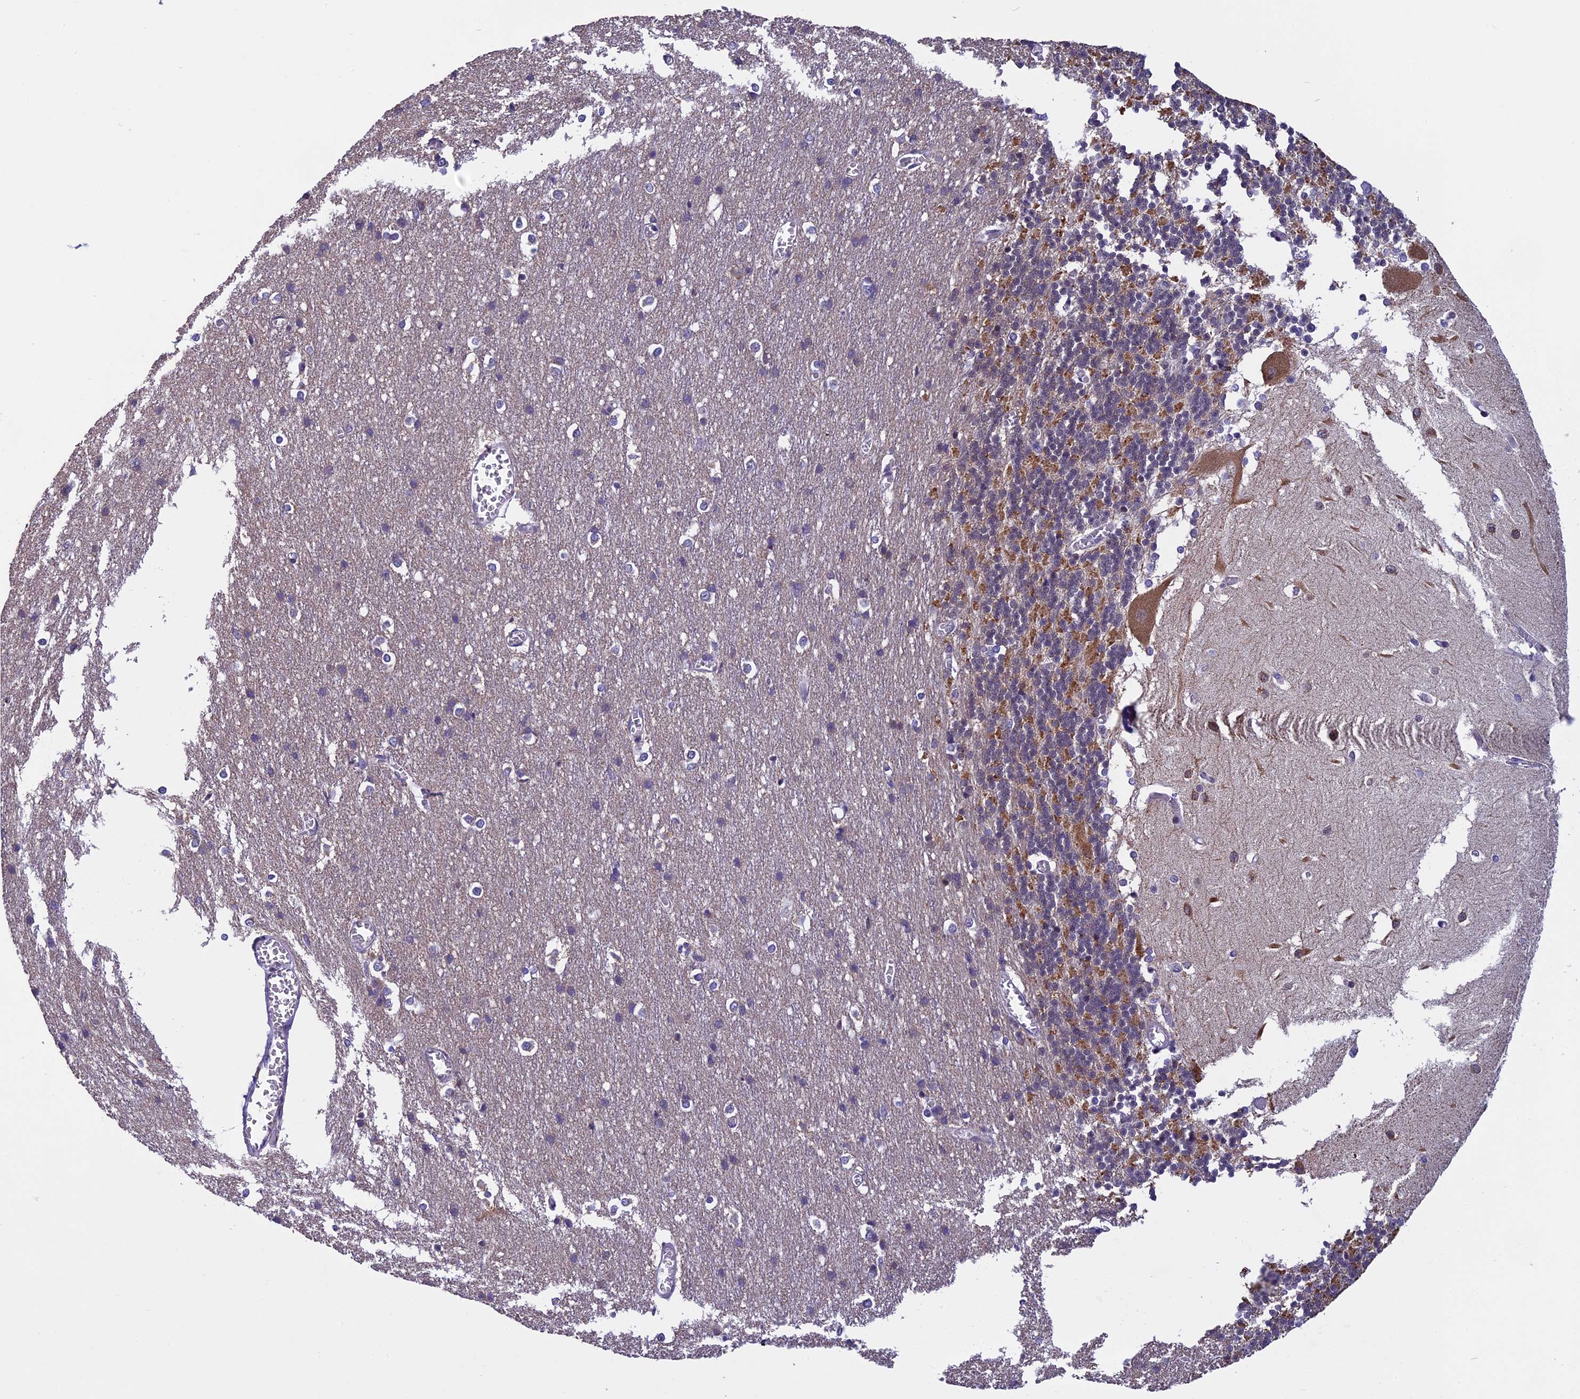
{"staining": {"intensity": "moderate", "quantity": "<25%", "location": "cytoplasmic/membranous"}, "tissue": "cerebellum", "cell_type": "Cells in granular layer", "image_type": "normal", "snomed": [{"axis": "morphology", "description": "Normal tissue, NOS"}, {"axis": "topography", "description": "Cerebellum"}], "caption": "A high-resolution photomicrograph shows immunohistochemistry staining of normal cerebellum, which exhibits moderate cytoplasmic/membranous positivity in about <25% of cells in granular layer.", "gene": "ZNF317", "patient": {"sex": "male", "age": 37}}